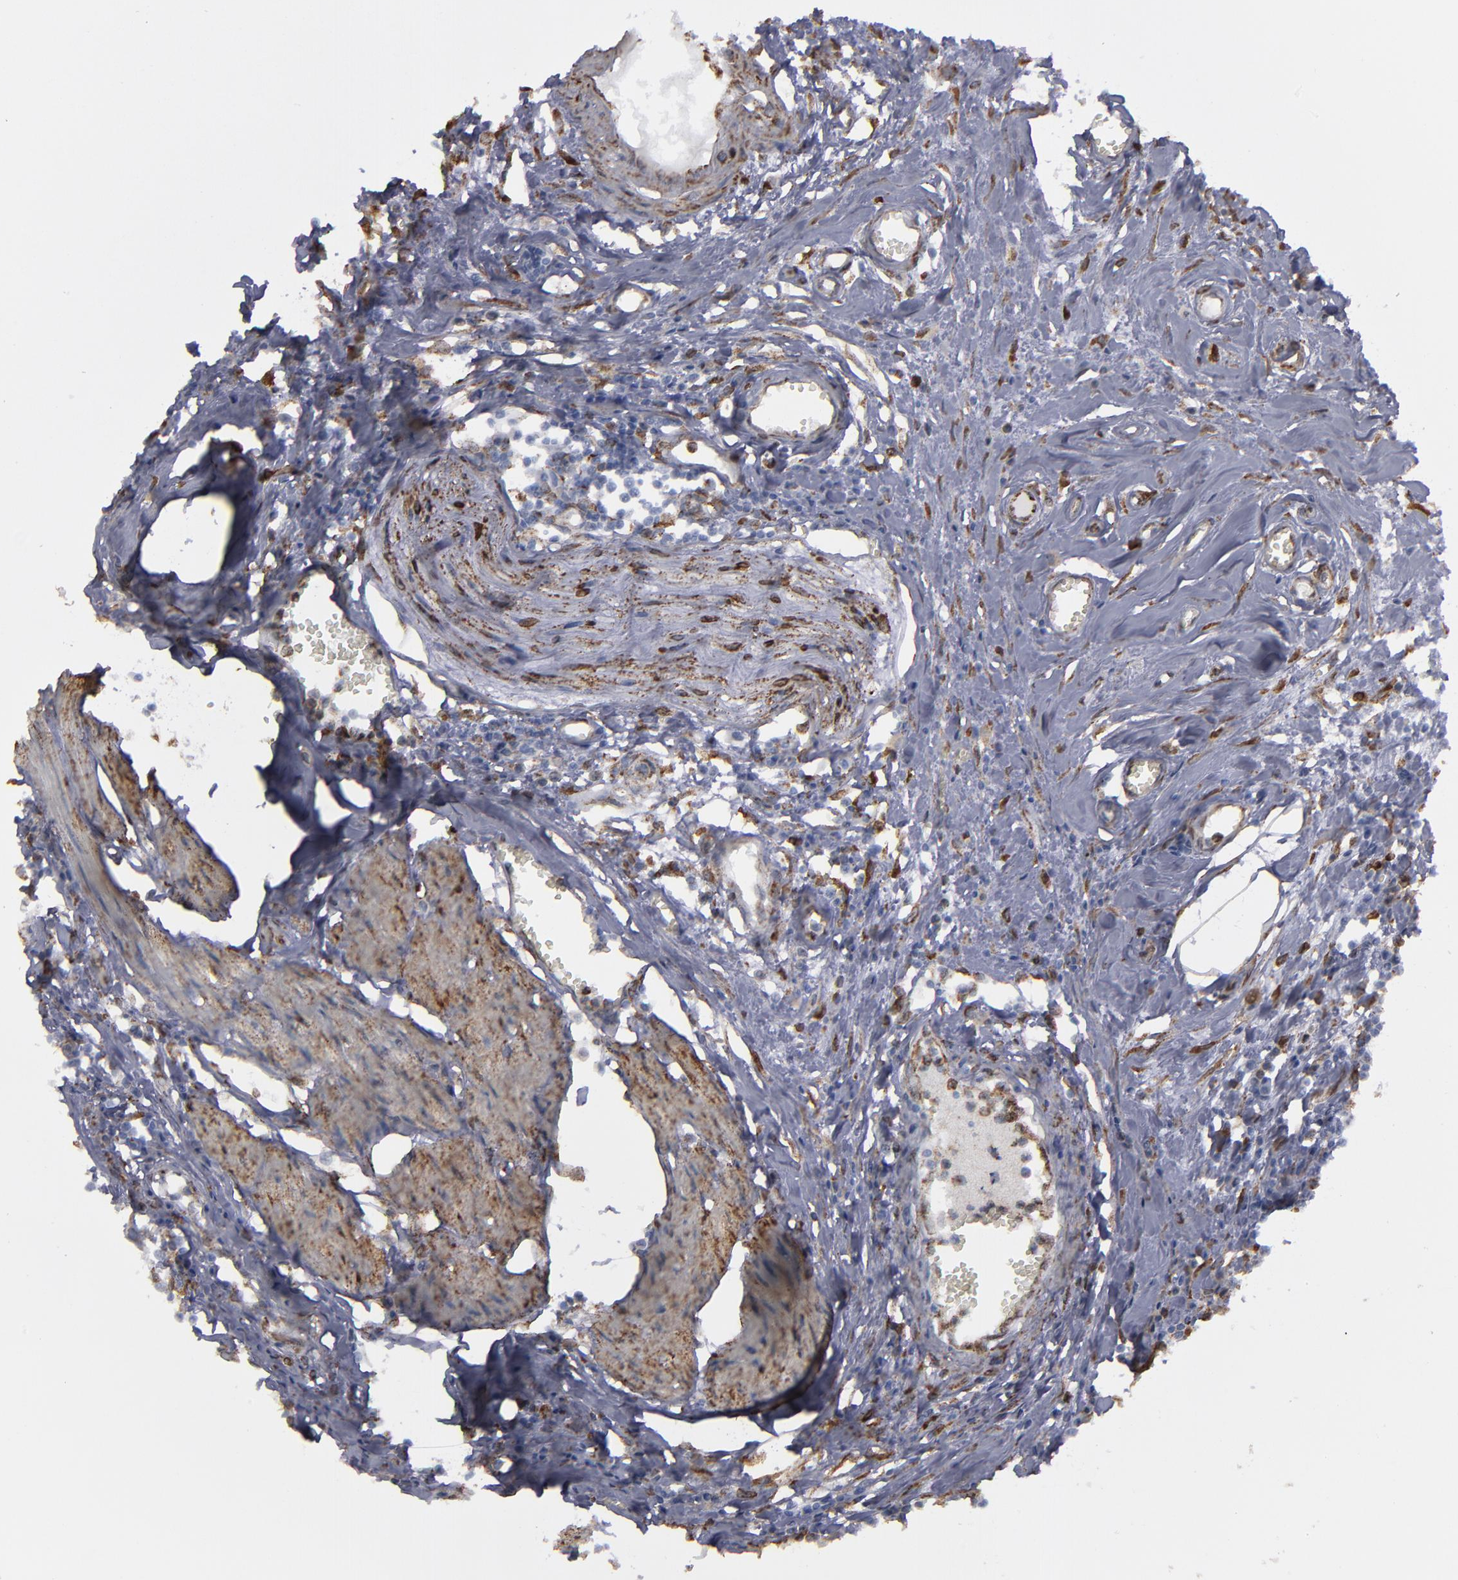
{"staining": {"intensity": "weak", "quantity": ">75%", "location": "cytoplasmic/membranous"}, "tissue": "urothelial cancer", "cell_type": "Tumor cells", "image_type": "cancer", "snomed": [{"axis": "morphology", "description": "Urothelial carcinoma, High grade"}, {"axis": "topography", "description": "Urinary bladder"}], "caption": "Urothelial cancer tissue exhibits weak cytoplasmic/membranous positivity in about >75% of tumor cells, visualized by immunohistochemistry.", "gene": "ERLIN2", "patient": {"sex": "male", "age": 54}}